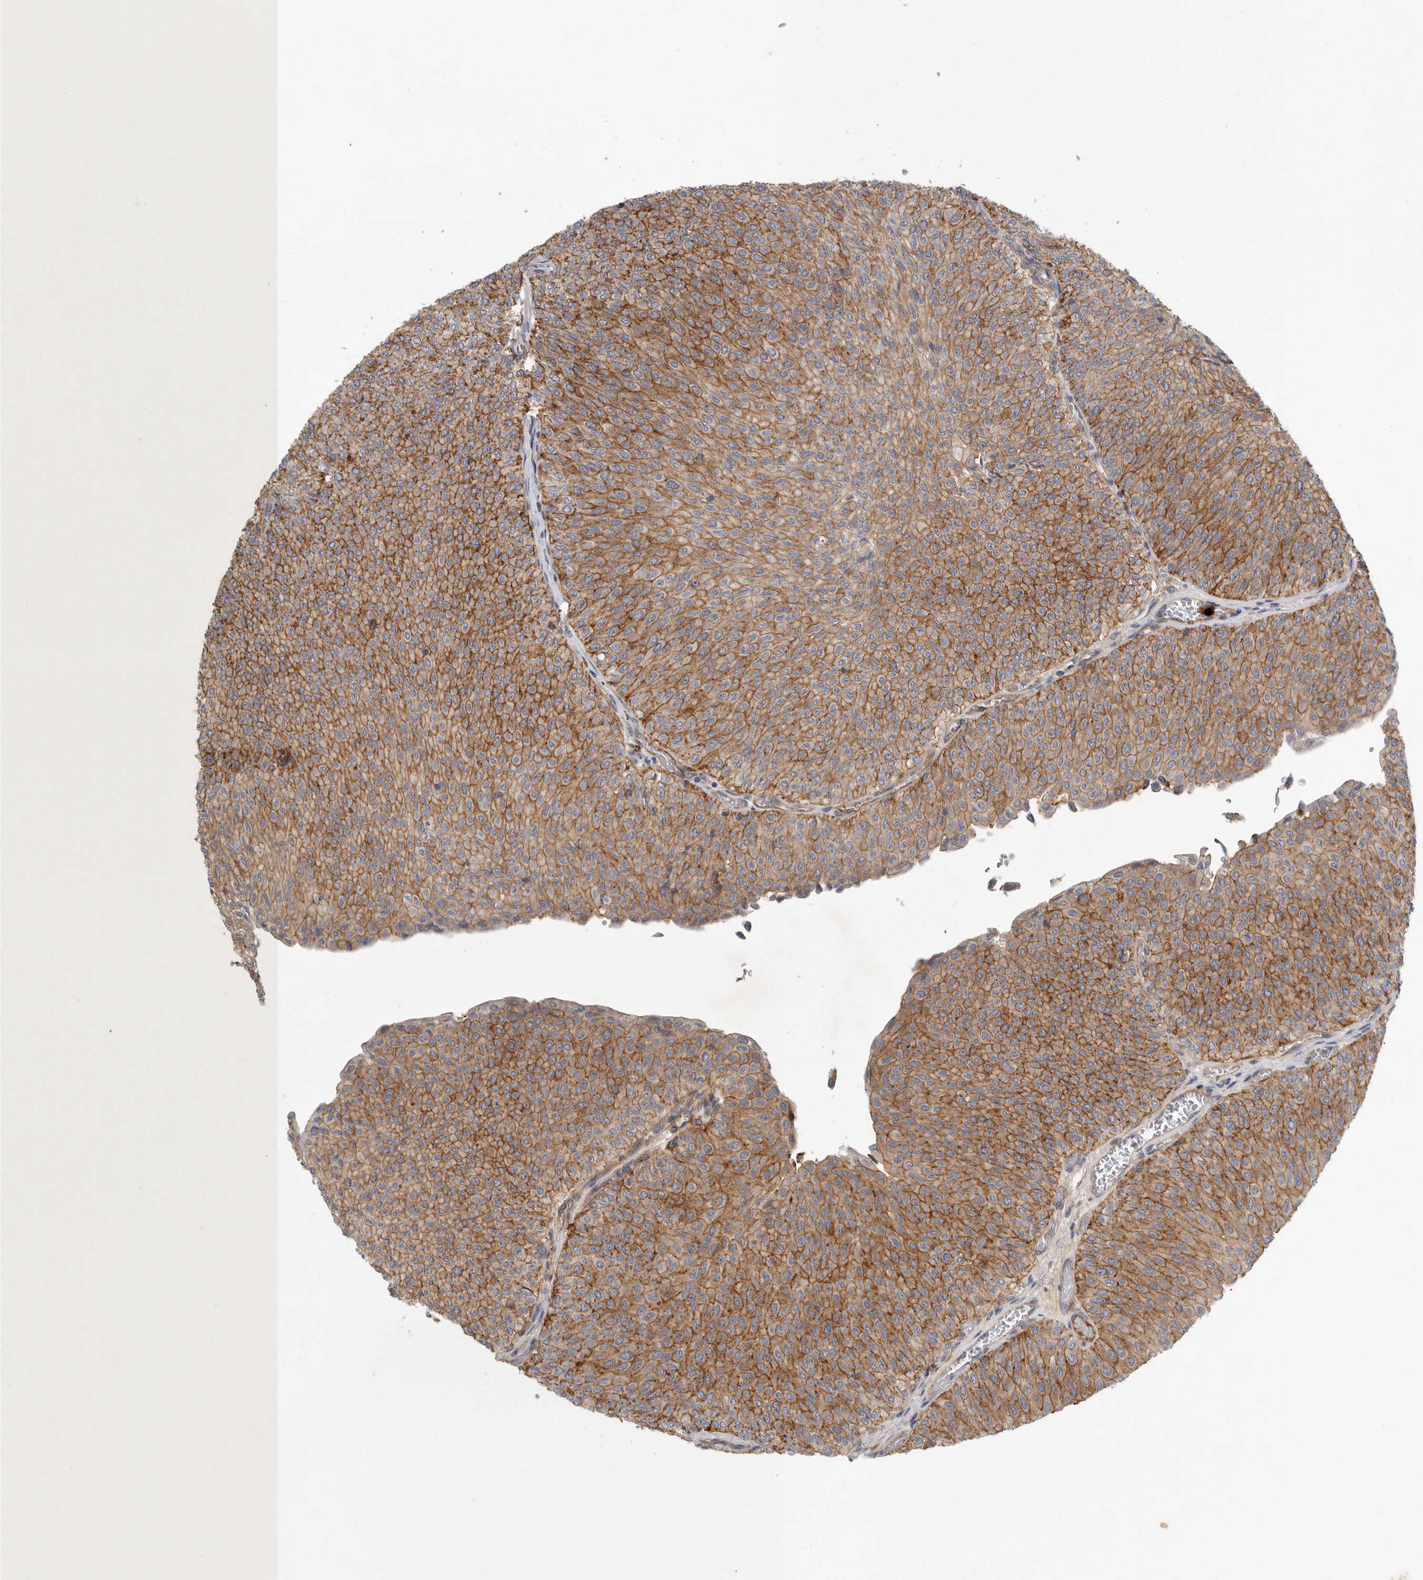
{"staining": {"intensity": "moderate", "quantity": ">75%", "location": "cytoplasmic/membranous"}, "tissue": "urothelial cancer", "cell_type": "Tumor cells", "image_type": "cancer", "snomed": [{"axis": "morphology", "description": "Urothelial carcinoma, Low grade"}, {"axis": "topography", "description": "Urinary bladder"}], "caption": "High-power microscopy captured an immunohistochemistry micrograph of urothelial cancer, revealing moderate cytoplasmic/membranous positivity in approximately >75% of tumor cells.", "gene": "MLPH", "patient": {"sex": "male", "age": 78}}